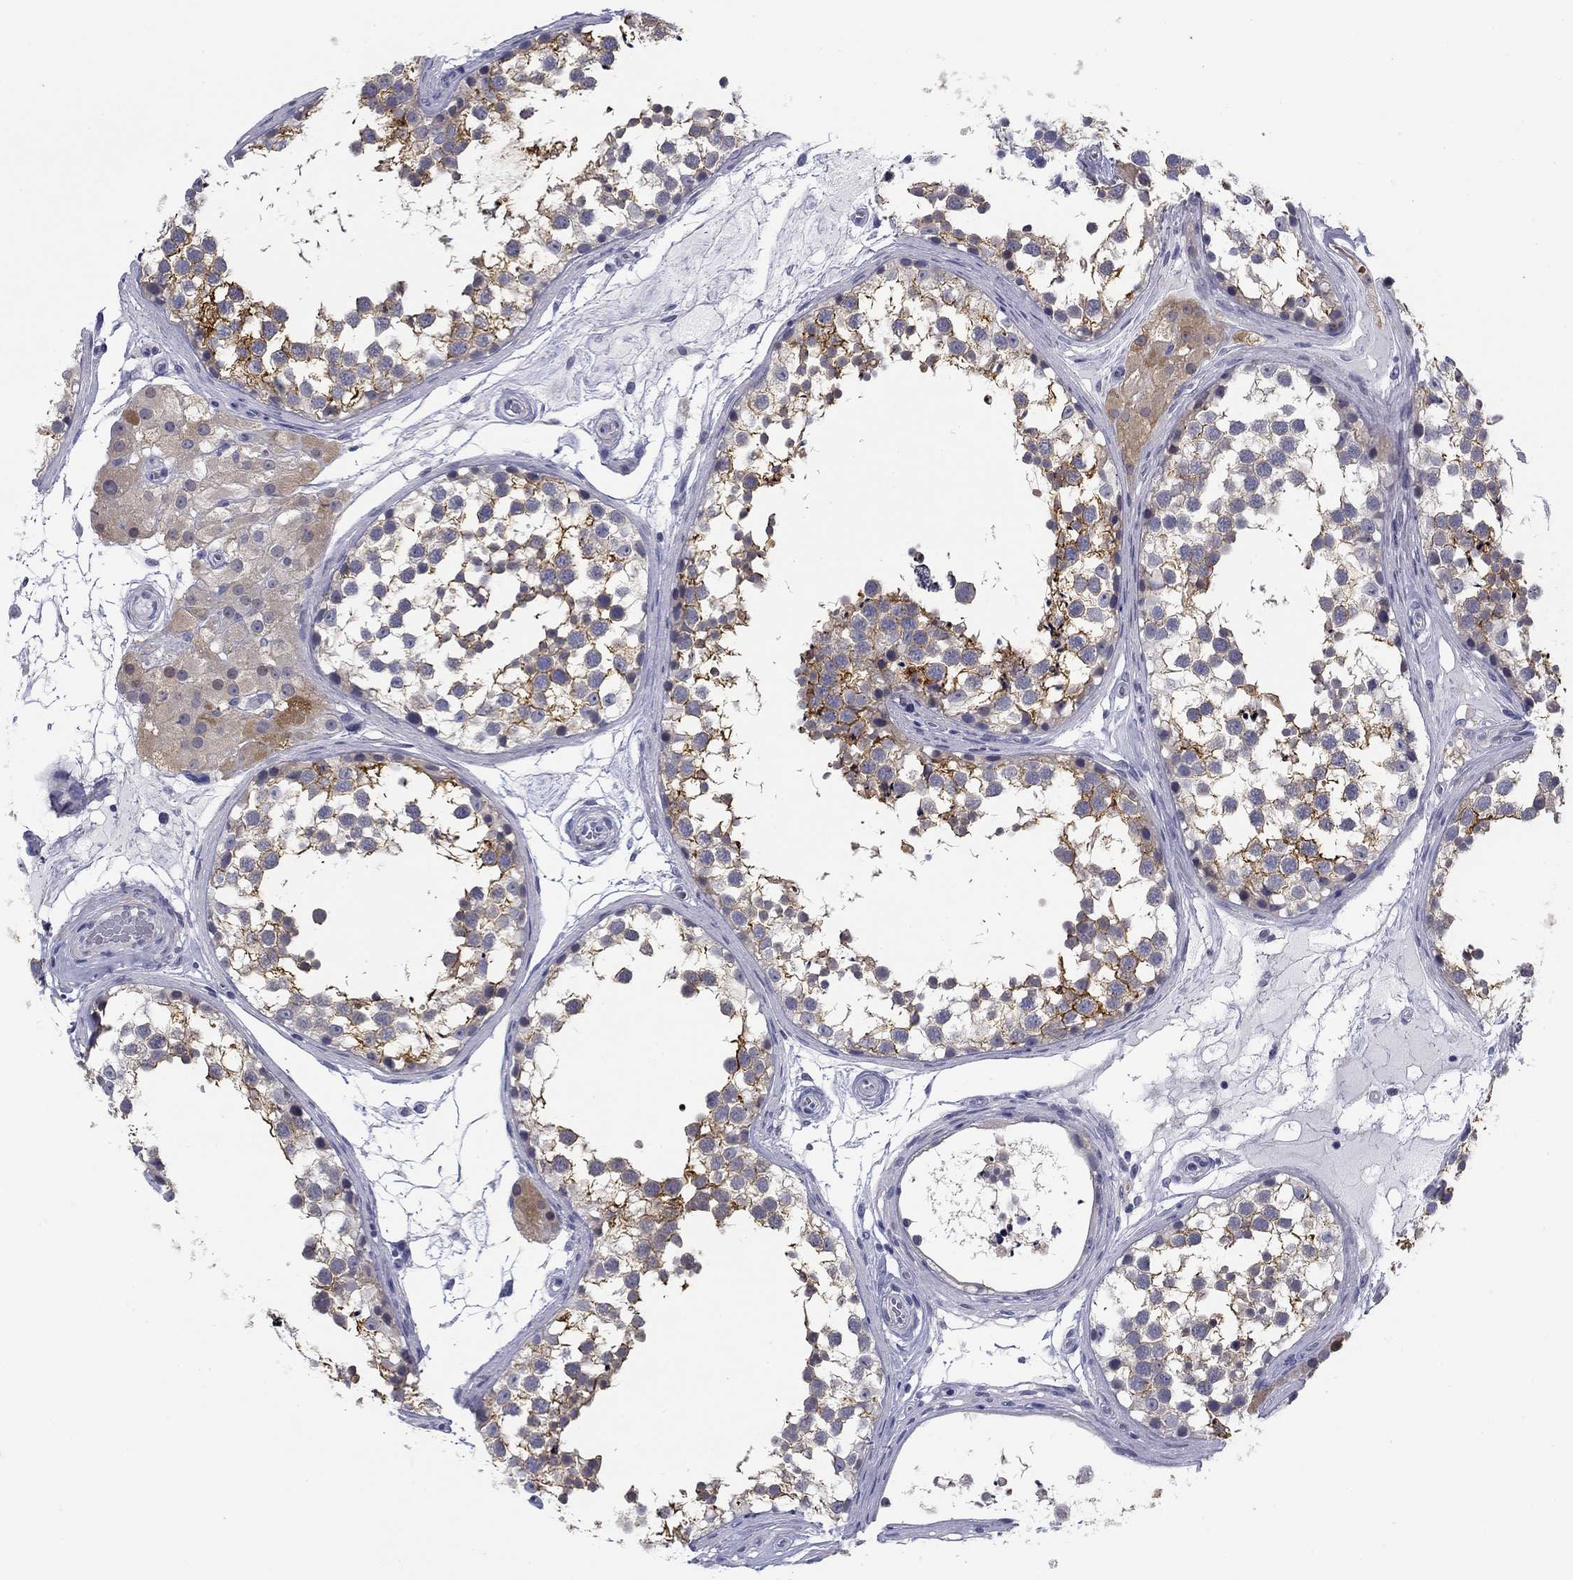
{"staining": {"intensity": "strong", "quantity": "25%-75%", "location": "cytoplasmic/membranous"}, "tissue": "testis", "cell_type": "Cells in seminiferous ducts", "image_type": "normal", "snomed": [{"axis": "morphology", "description": "Normal tissue, NOS"}, {"axis": "morphology", "description": "Seminoma, NOS"}, {"axis": "topography", "description": "Testis"}], "caption": "An image showing strong cytoplasmic/membranous expression in about 25%-75% of cells in seminiferous ducts in unremarkable testis, as visualized by brown immunohistochemical staining.", "gene": "TIGD4", "patient": {"sex": "male", "age": 65}}